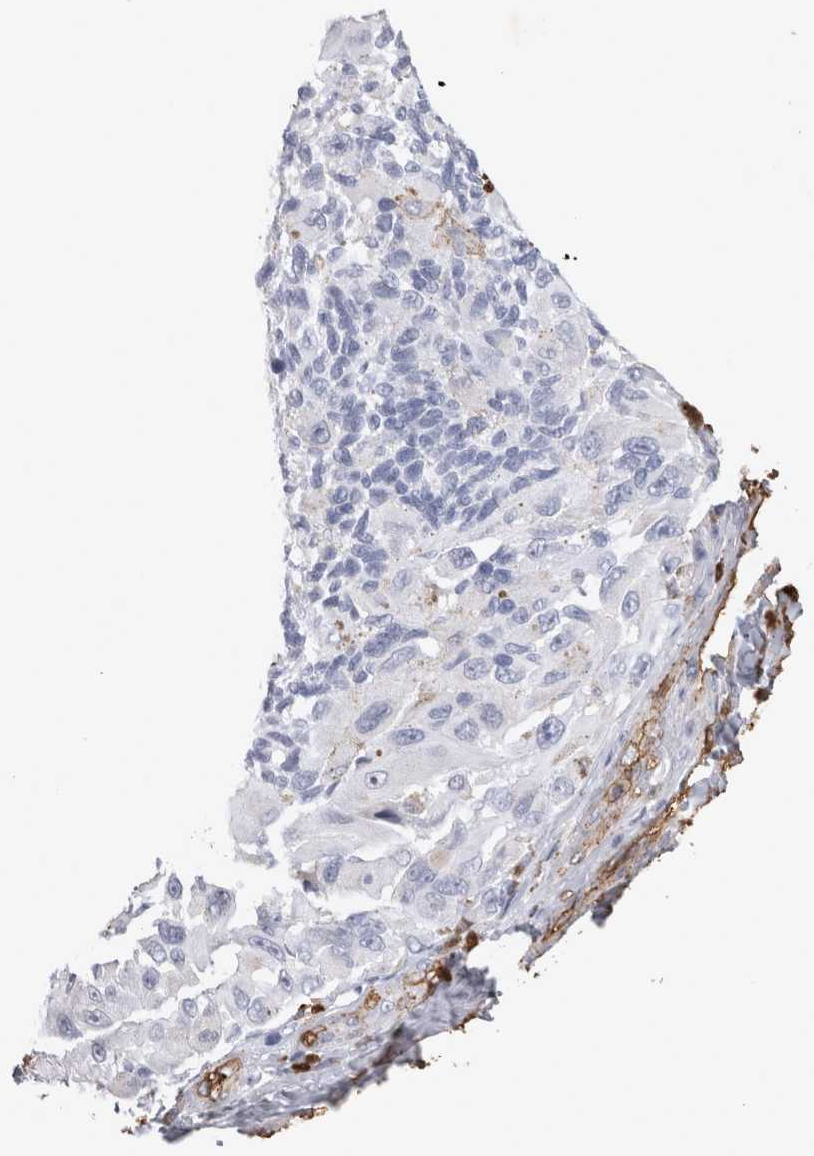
{"staining": {"intensity": "negative", "quantity": "none", "location": "none"}, "tissue": "melanoma", "cell_type": "Tumor cells", "image_type": "cancer", "snomed": [{"axis": "morphology", "description": "Malignant melanoma, NOS"}, {"axis": "topography", "description": "Skin"}], "caption": "A high-resolution image shows immunohistochemistry (IHC) staining of malignant melanoma, which shows no significant positivity in tumor cells.", "gene": "IL17RC", "patient": {"sex": "female", "age": 73}}